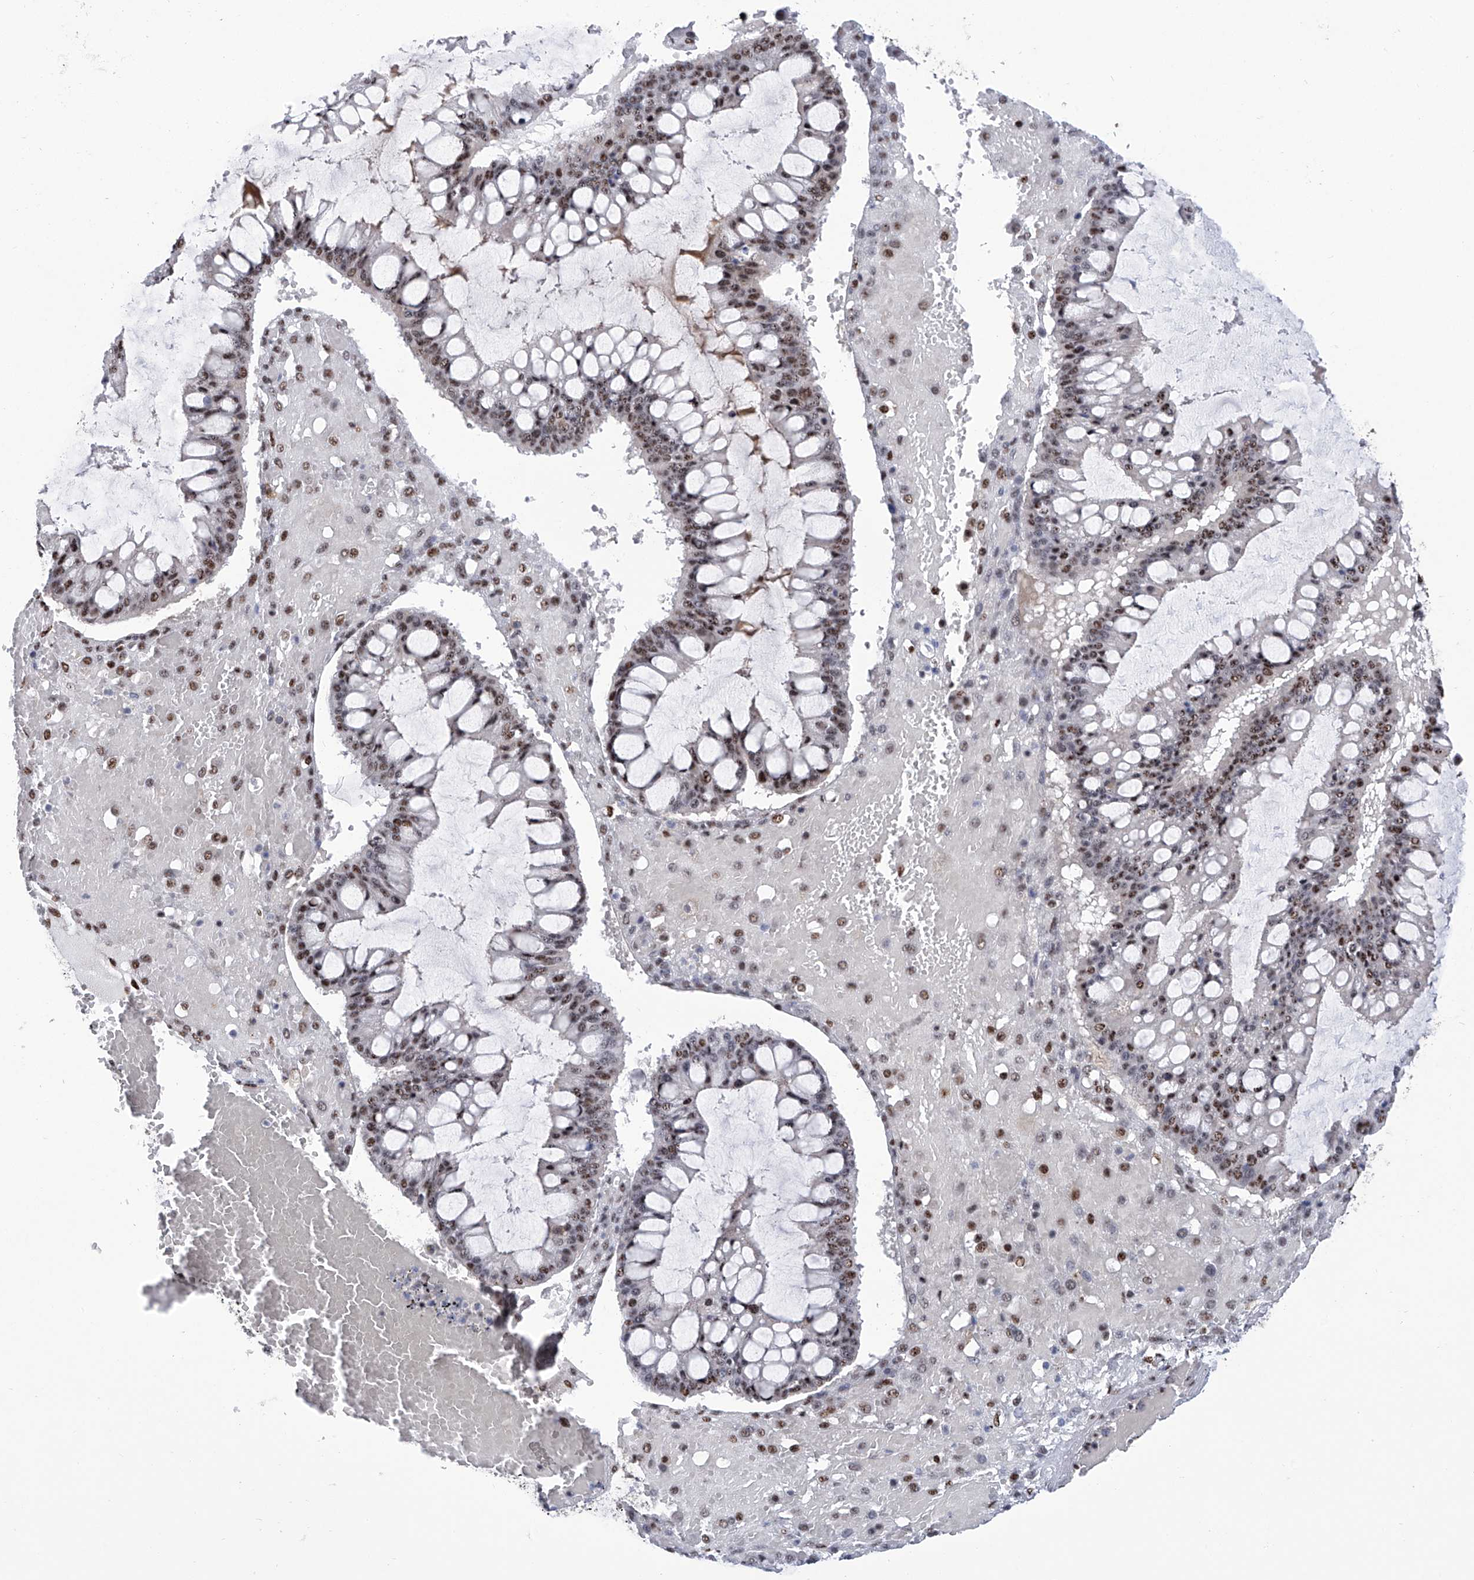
{"staining": {"intensity": "moderate", "quantity": "25%-75%", "location": "nuclear"}, "tissue": "ovarian cancer", "cell_type": "Tumor cells", "image_type": "cancer", "snomed": [{"axis": "morphology", "description": "Cystadenocarcinoma, mucinous, NOS"}, {"axis": "topography", "description": "Ovary"}], "caption": "Mucinous cystadenocarcinoma (ovarian) stained with DAB immunohistochemistry reveals medium levels of moderate nuclear expression in approximately 25%-75% of tumor cells. The protein of interest is shown in brown color, while the nuclei are stained blue.", "gene": "FBXL4", "patient": {"sex": "female", "age": 73}}